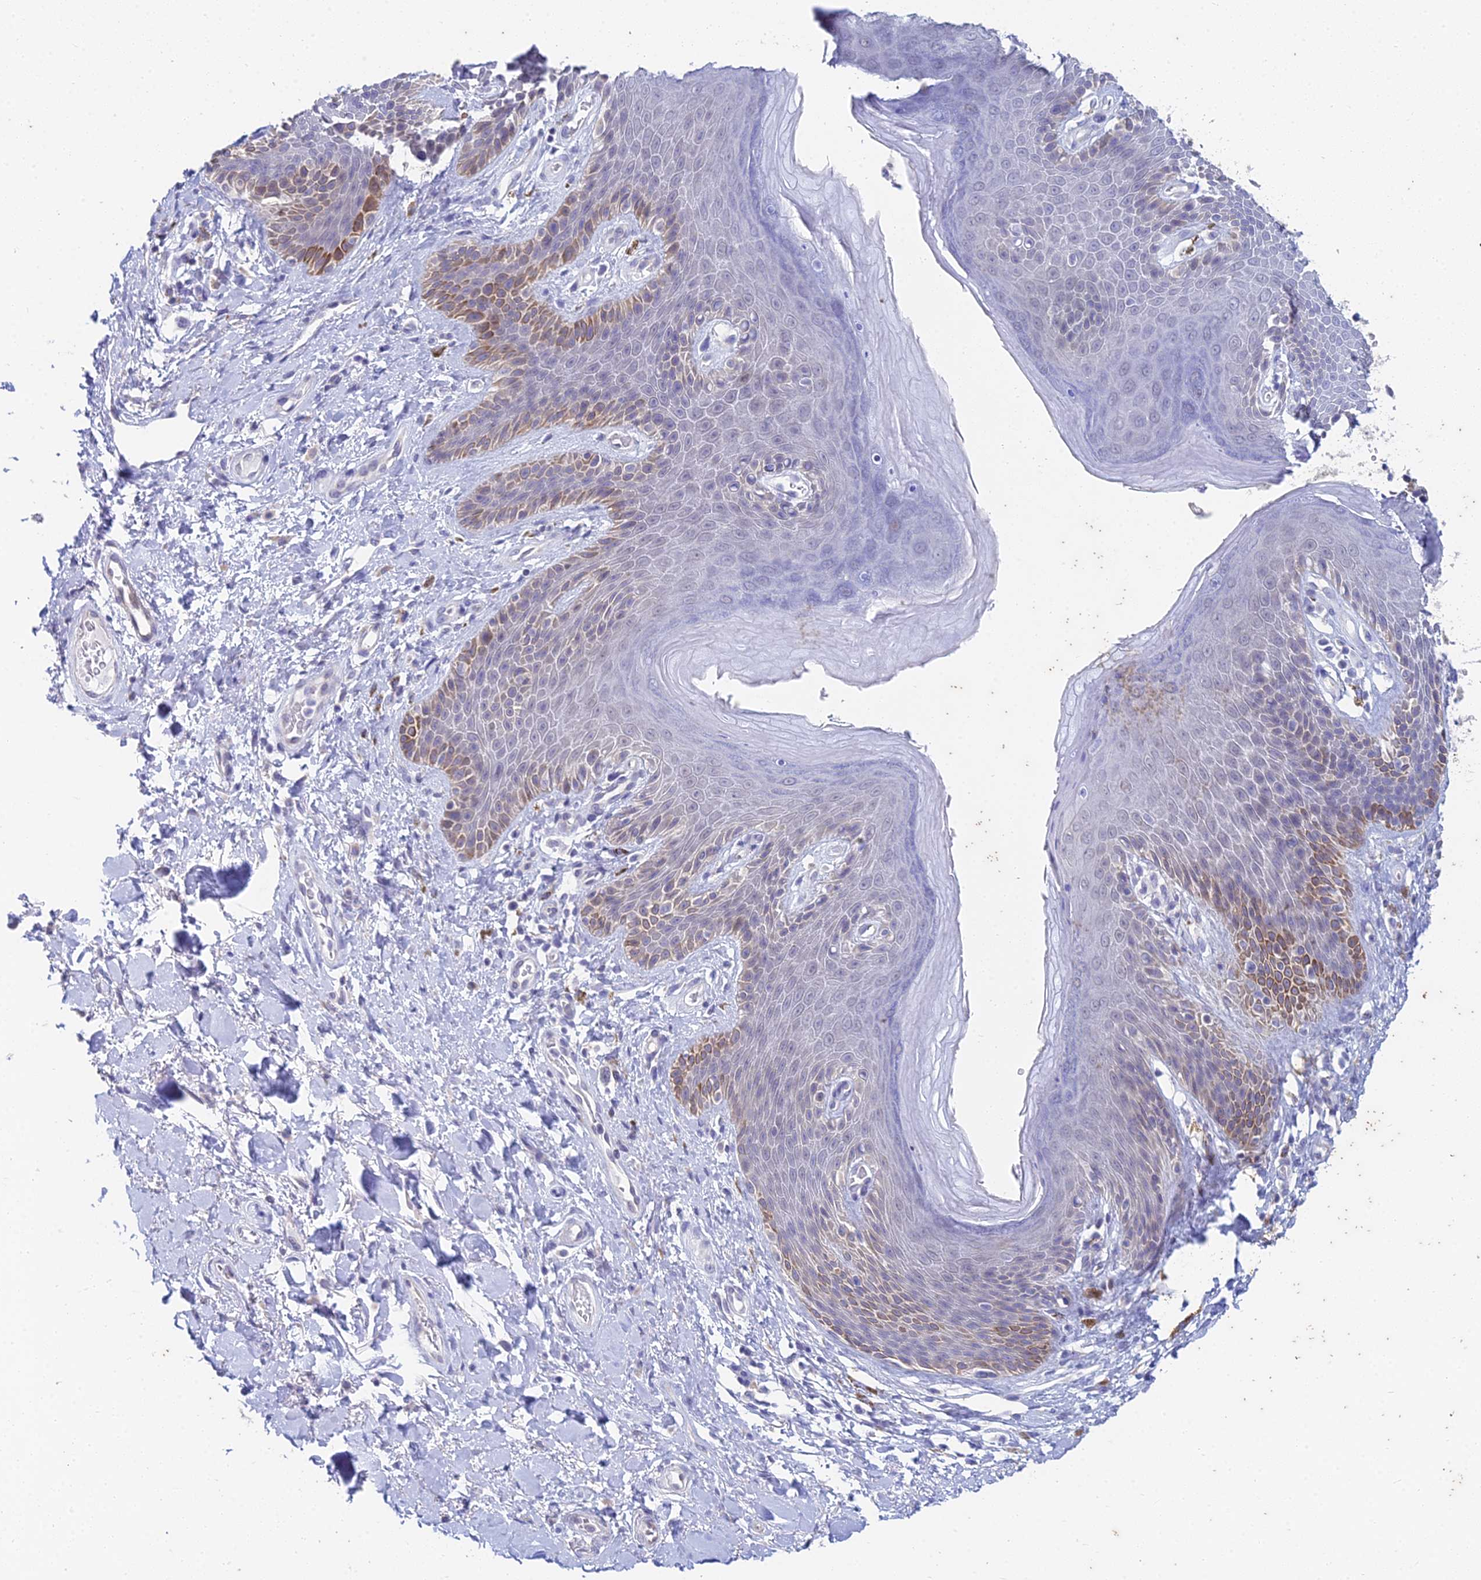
{"staining": {"intensity": "strong", "quantity": "<25%", "location": "cytoplasmic/membranous"}, "tissue": "skin", "cell_type": "Epidermal cells", "image_type": "normal", "snomed": [{"axis": "morphology", "description": "Normal tissue, NOS"}, {"axis": "topography", "description": "Anal"}], "caption": "Immunohistochemical staining of normal human skin shows <25% levels of strong cytoplasmic/membranous protein expression in about <25% of epidermal cells.", "gene": "EEF2KMT", "patient": {"sex": "female", "age": 89}}